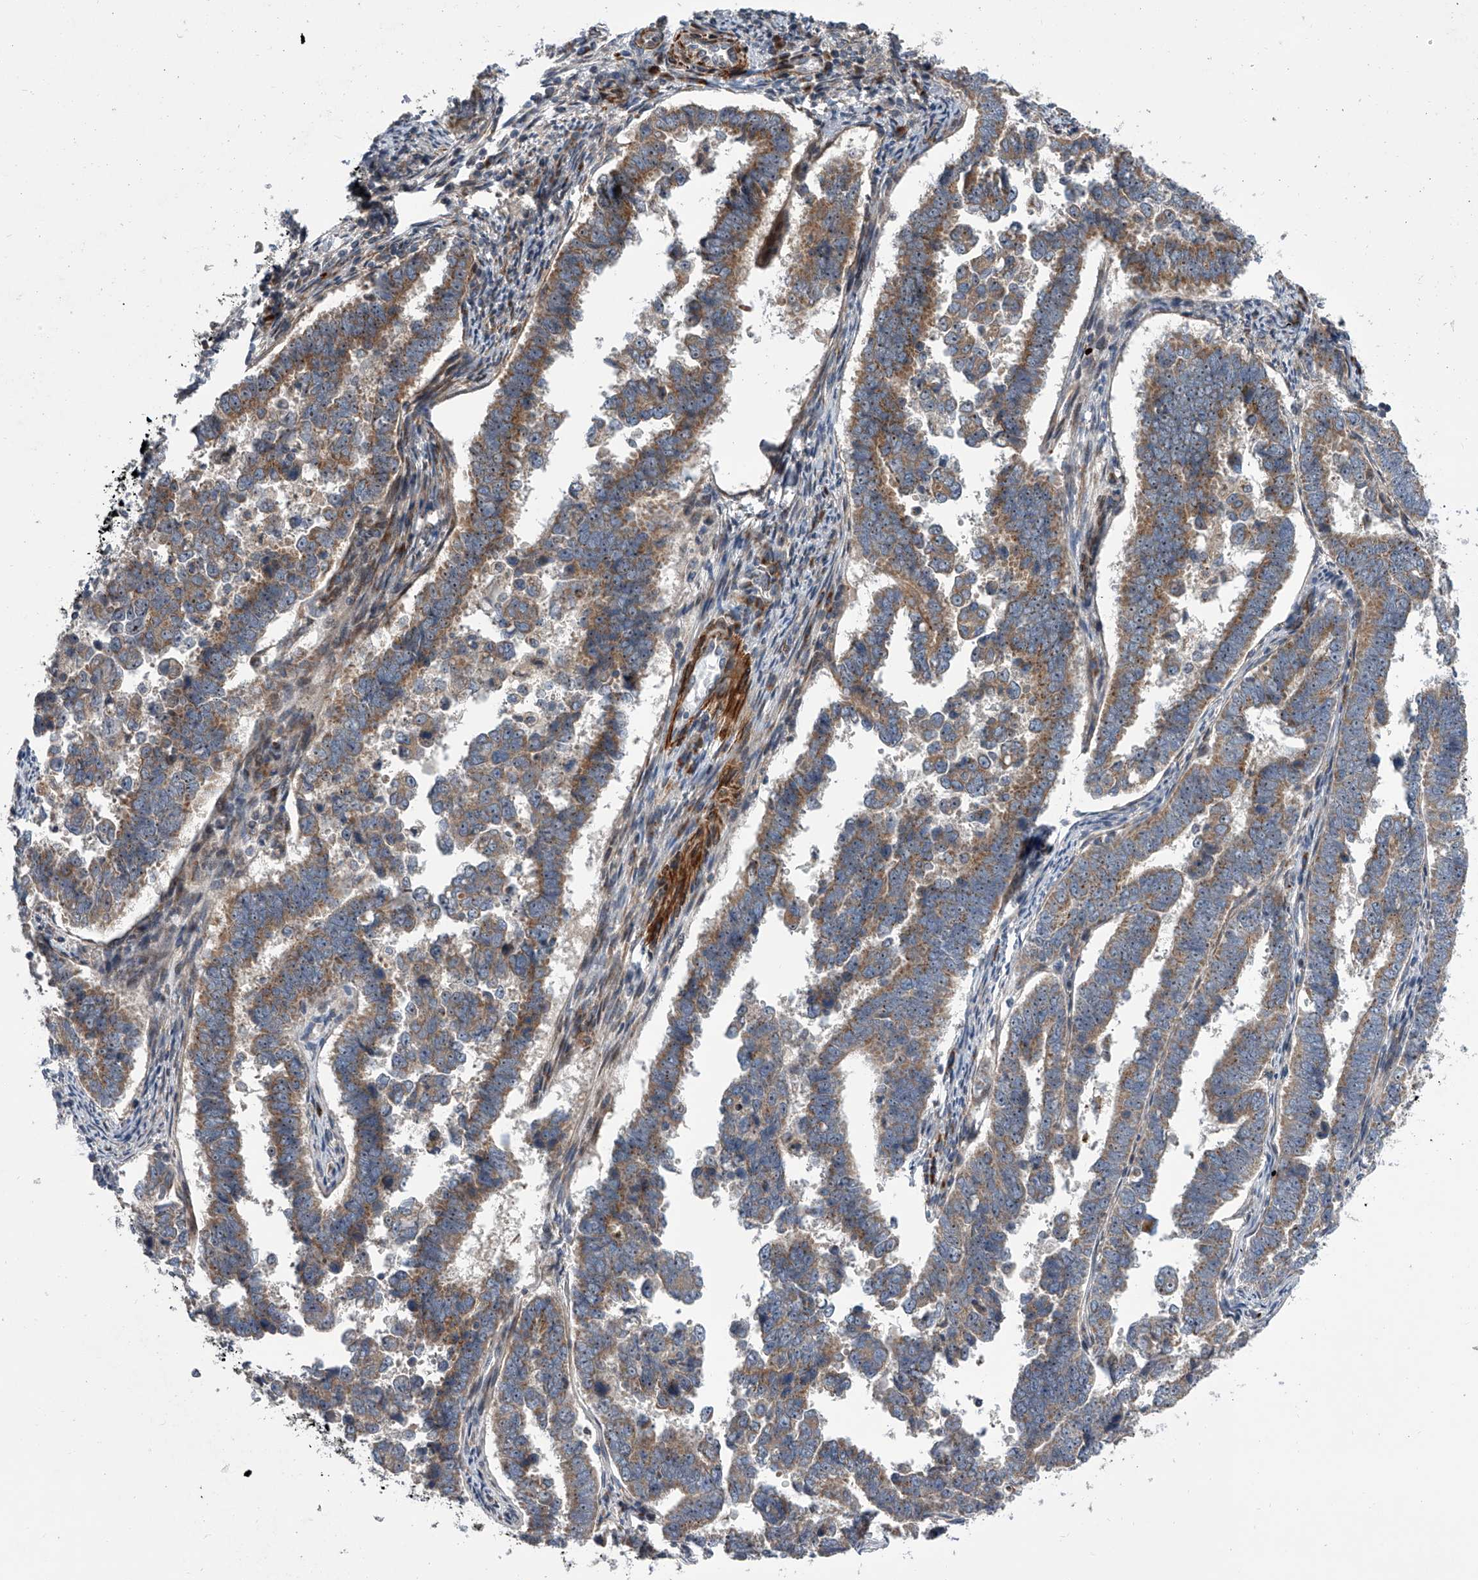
{"staining": {"intensity": "moderate", "quantity": ">75%", "location": "cytoplasmic/membranous"}, "tissue": "endometrial cancer", "cell_type": "Tumor cells", "image_type": "cancer", "snomed": [{"axis": "morphology", "description": "Adenocarcinoma, NOS"}, {"axis": "topography", "description": "Endometrium"}], "caption": "Adenocarcinoma (endometrial) stained with IHC shows moderate cytoplasmic/membranous expression in approximately >75% of tumor cells.", "gene": "DLGAP2", "patient": {"sex": "female", "age": 75}}